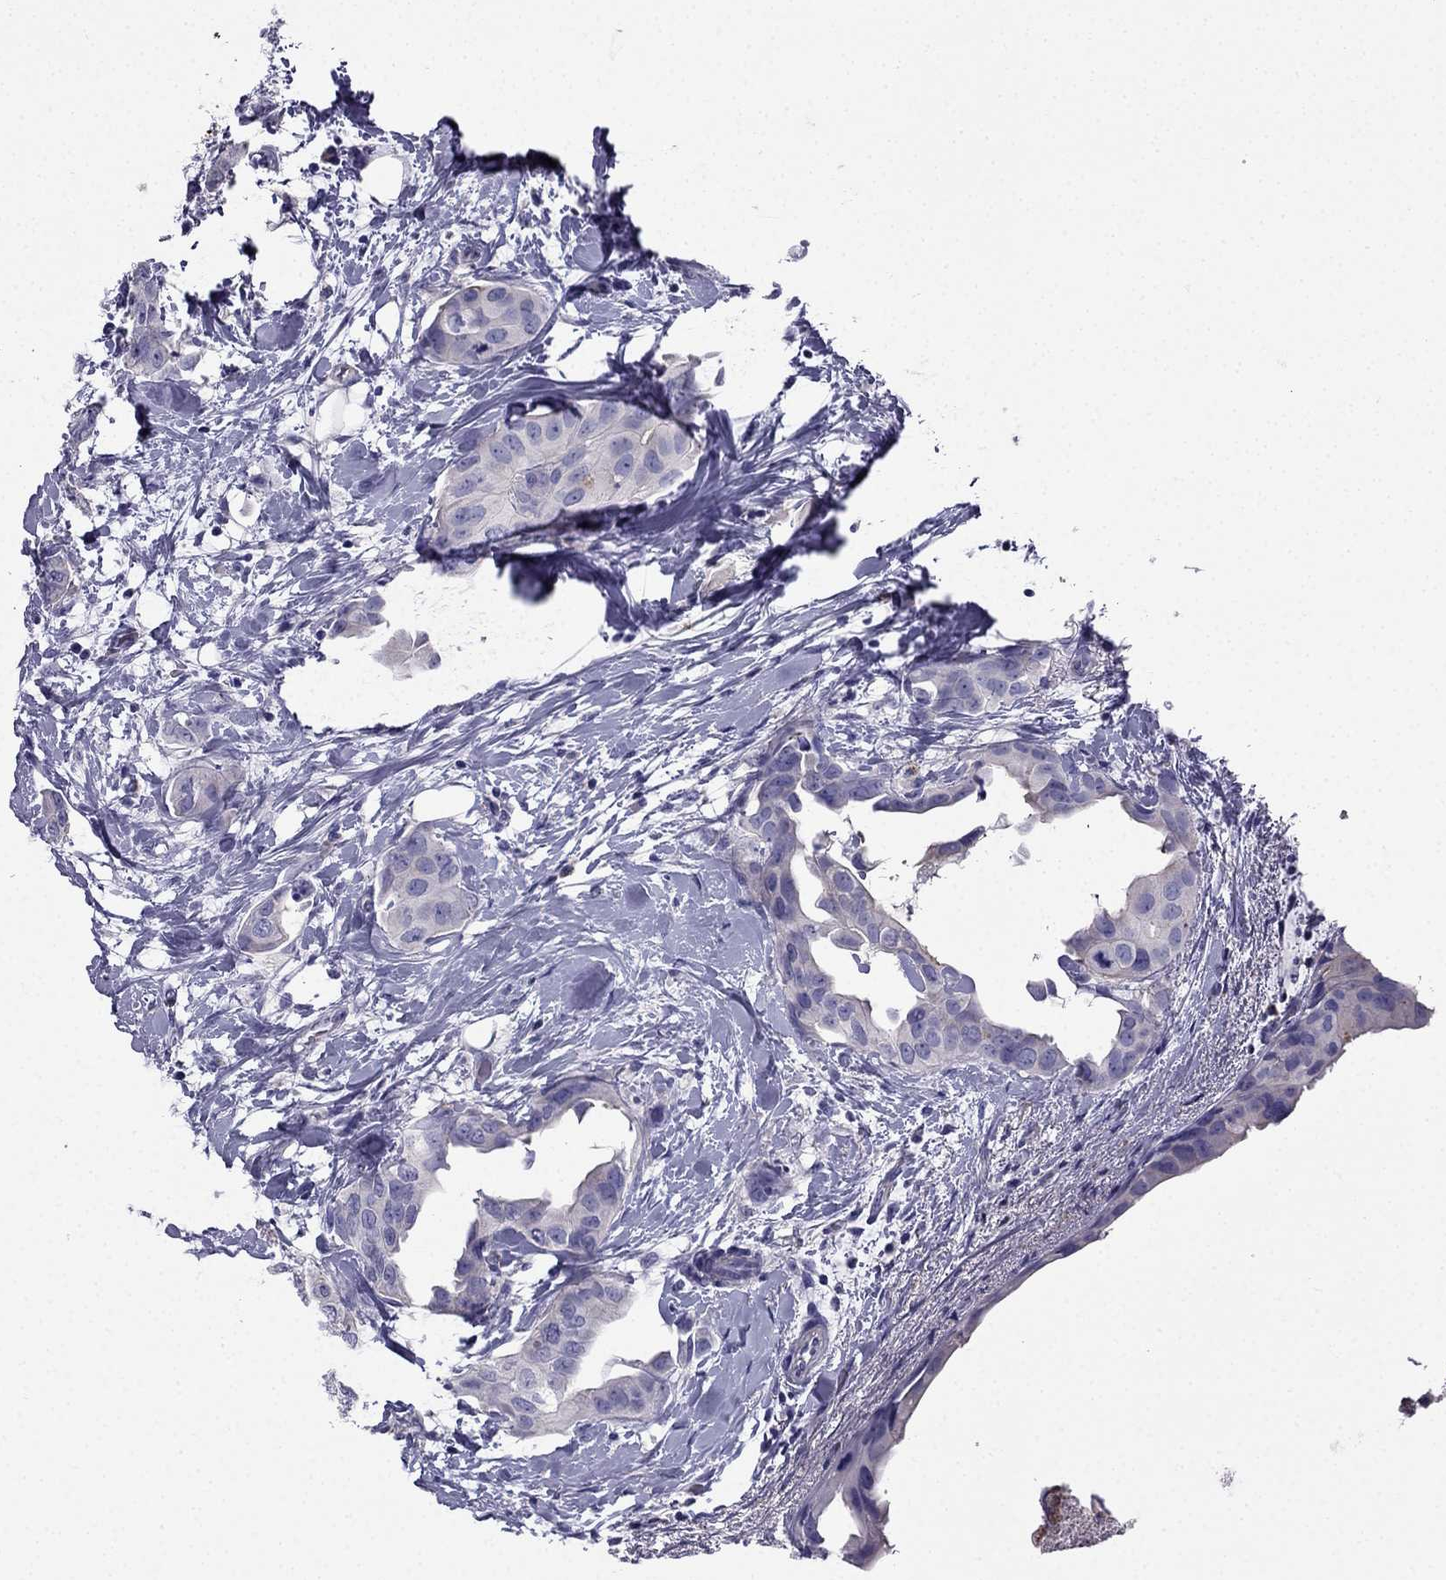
{"staining": {"intensity": "negative", "quantity": "none", "location": "none"}, "tissue": "breast cancer", "cell_type": "Tumor cells", "image_type": "cancer", "snomed": [{"axis": "morphology", "description": "Normal tissue, NOS"}, {"axis": "morphology", "description": "Duct carcinoma"}, {"axis": "topography", "description": "Breast"}], "caption": "Histopathology image shows no protein staining in tumor cells of intraductal carcinoma (breast) tissue.", "gene": "PTH", "patient": {"sex": "female", "age": 40}}